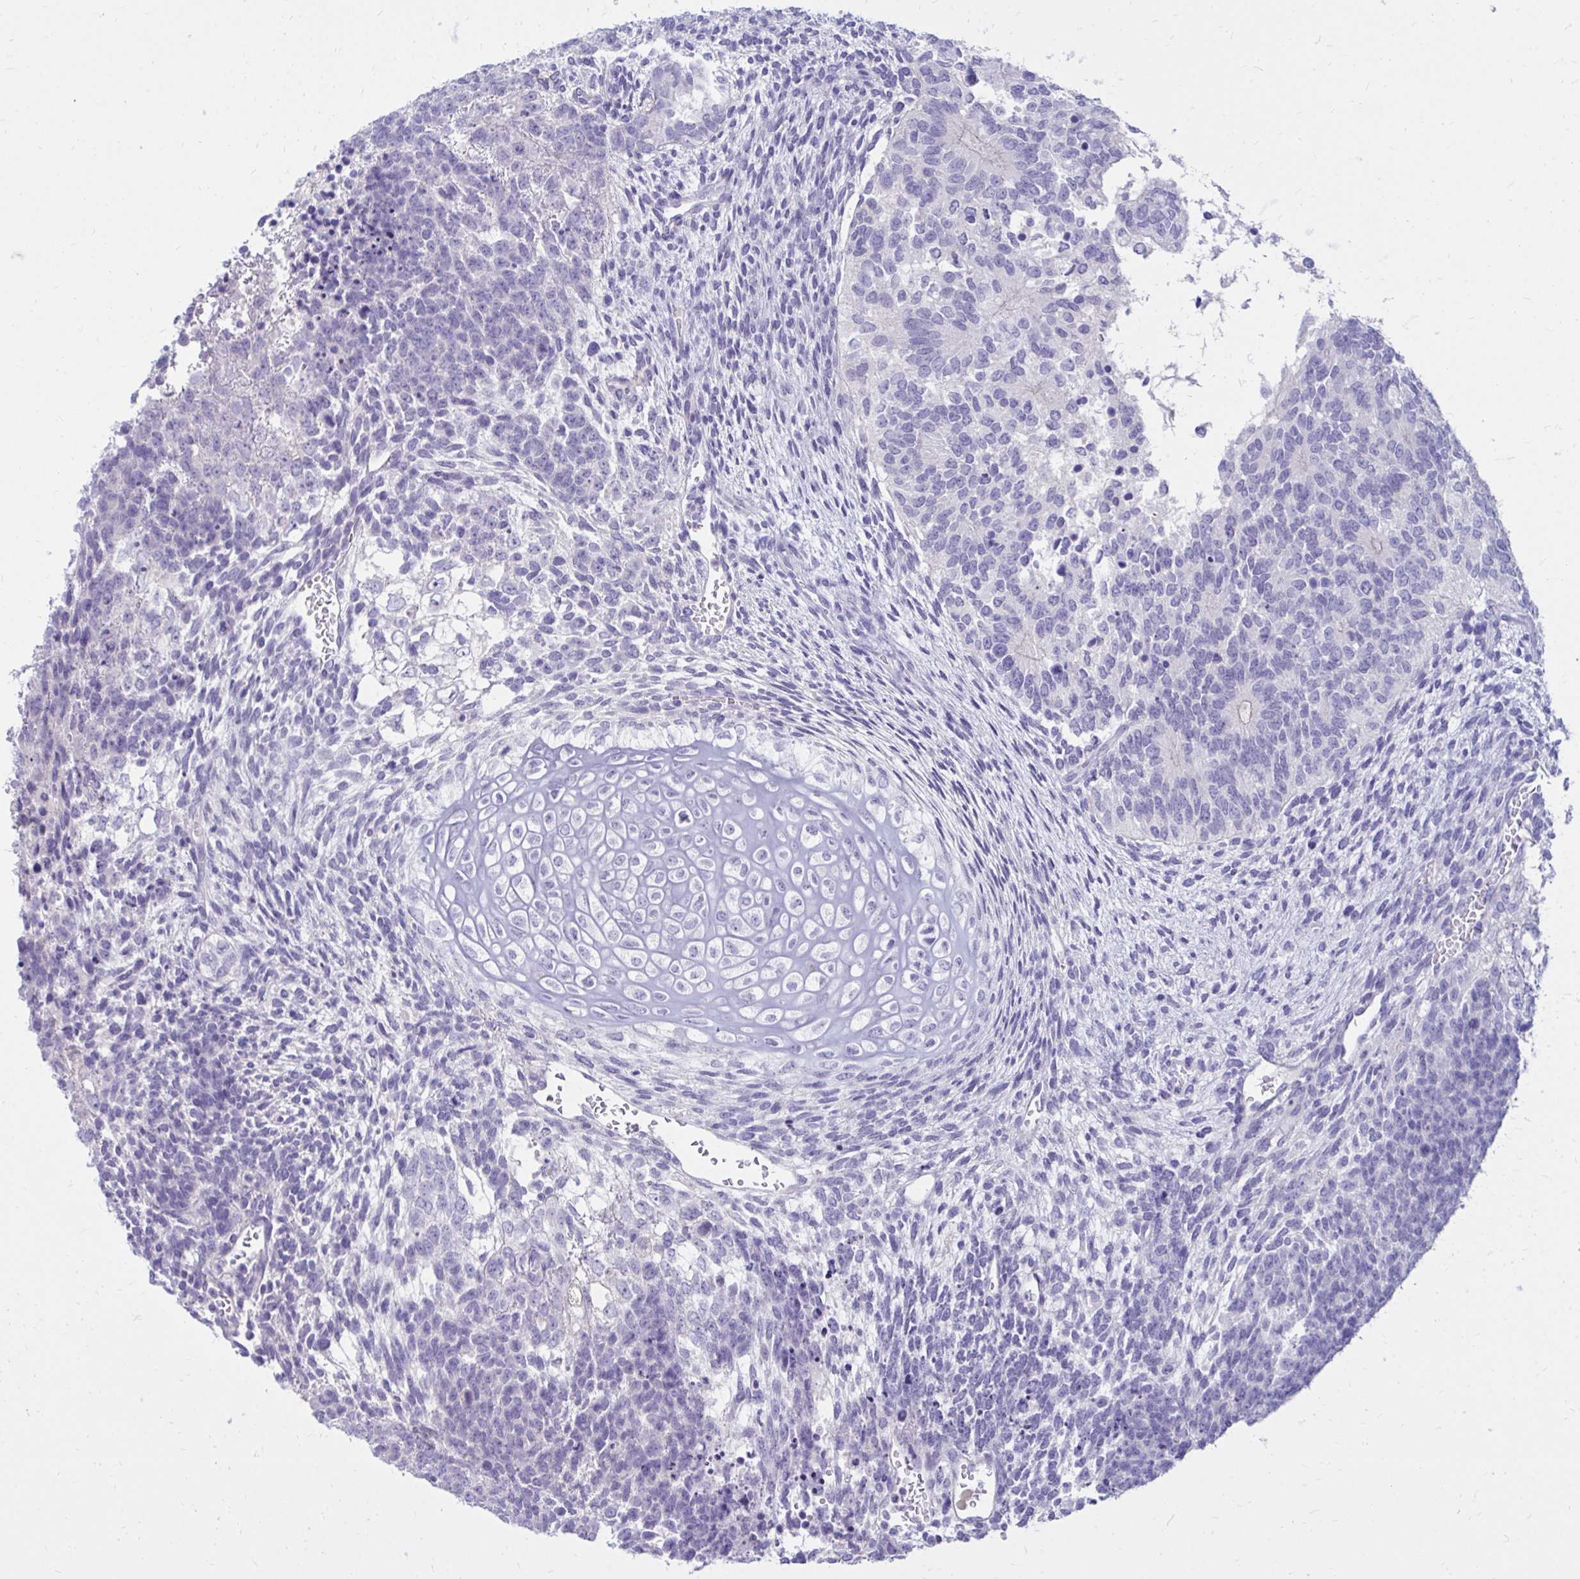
{"staining": {"intensity": "negative", "quantity": "none", "location": "none"}, "tissue": "testis cancer", "cell_type": "Tumor cells", "image_type": "cancer", "snomed": [{"axis": "morphology", "description": "Carcinoma, Embryonal, NOS"}, {"axis": "topography", "description": "Testis"}], "caption": "Testis cancer (embryonal carcinoma) was stained to show a protein in brown. There is no significant expression in tumor cells.", "gene": "NANOGNB", "patient": {"sex": "male", "age": 23}}